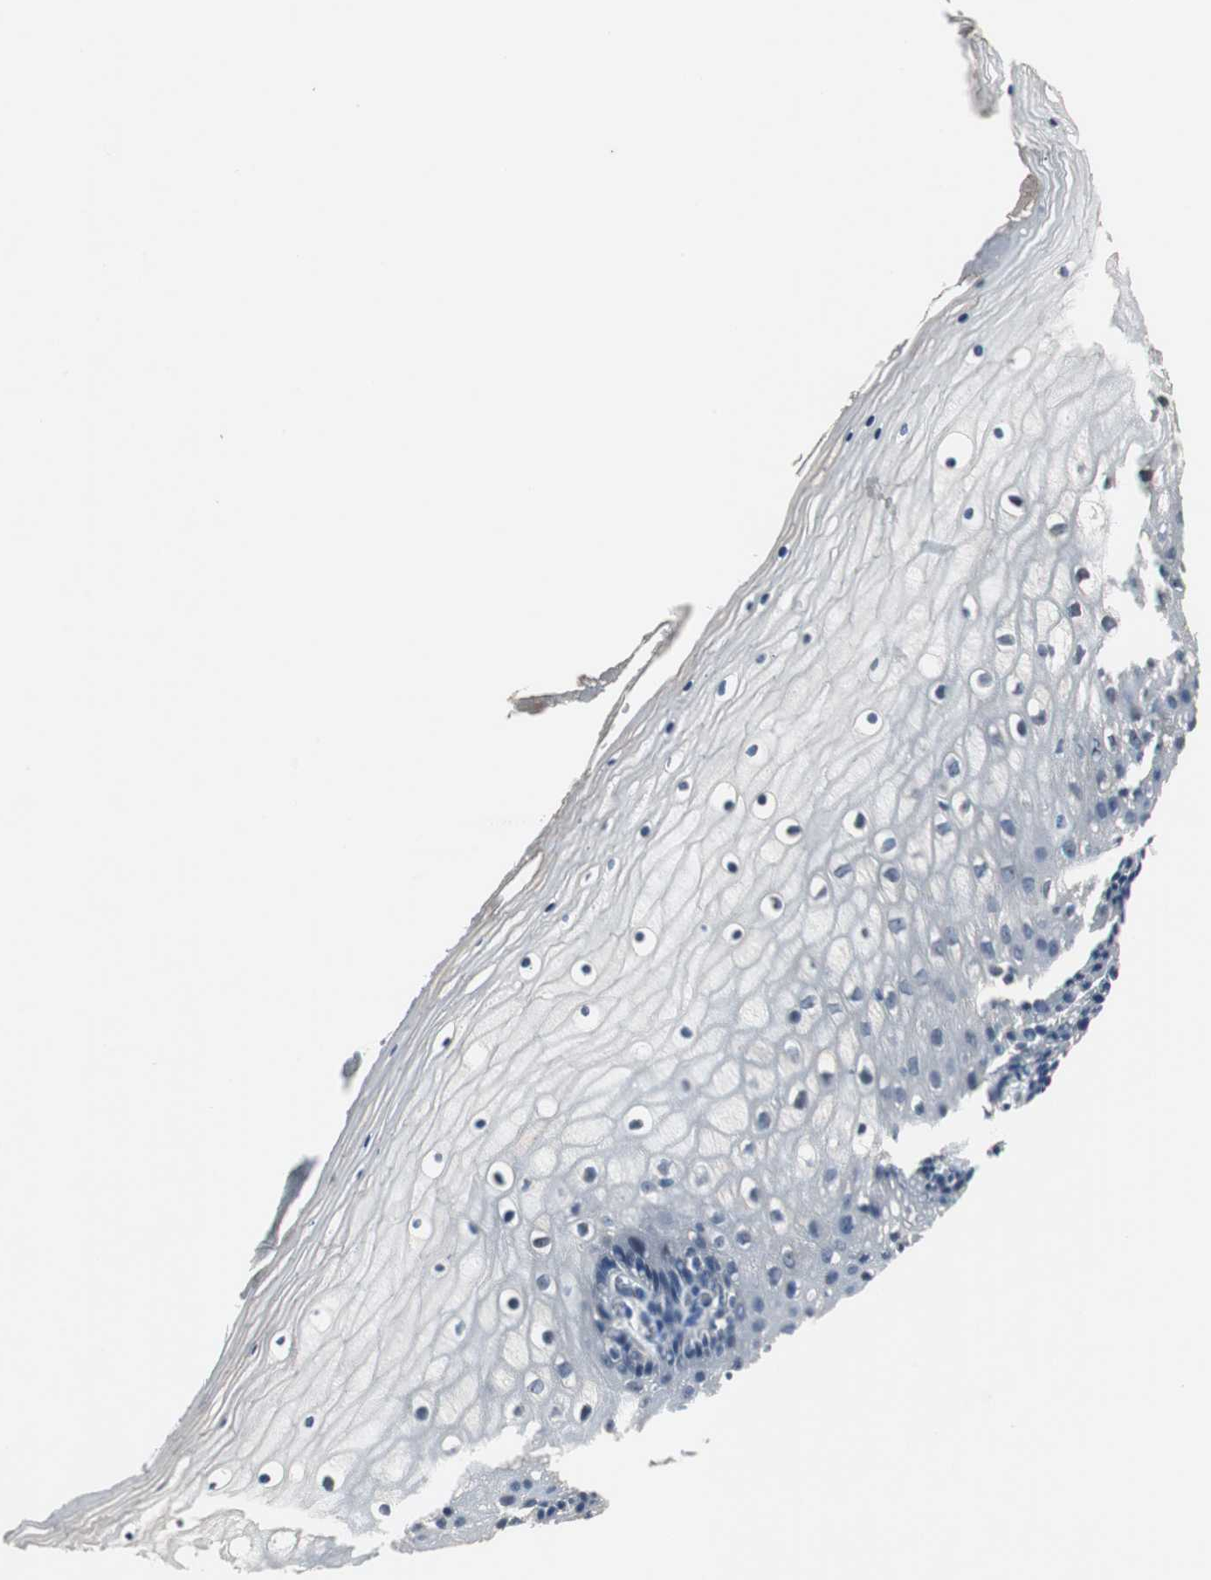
{"staining": {"intensity": "negative", "quantity": "none", "location": "none"}, "tissue": "vagina", "cell_type": "Squamous epithelial cells", "image_type": "normal", "snomed": [{"axis": "morphology", "description": "Normal tissue, NOS"}, {"axis": "topography", "description": "Vagina"}], "caption": "The micrograph shows no staining of squamous epithelial cells in unremarkable vagina. (Brightfield microscopy of DAB immunohistochemistry (IHC) at high magnification).", "gene": "PCYT1B", "patient": {"sex": "female", "age": 46}}